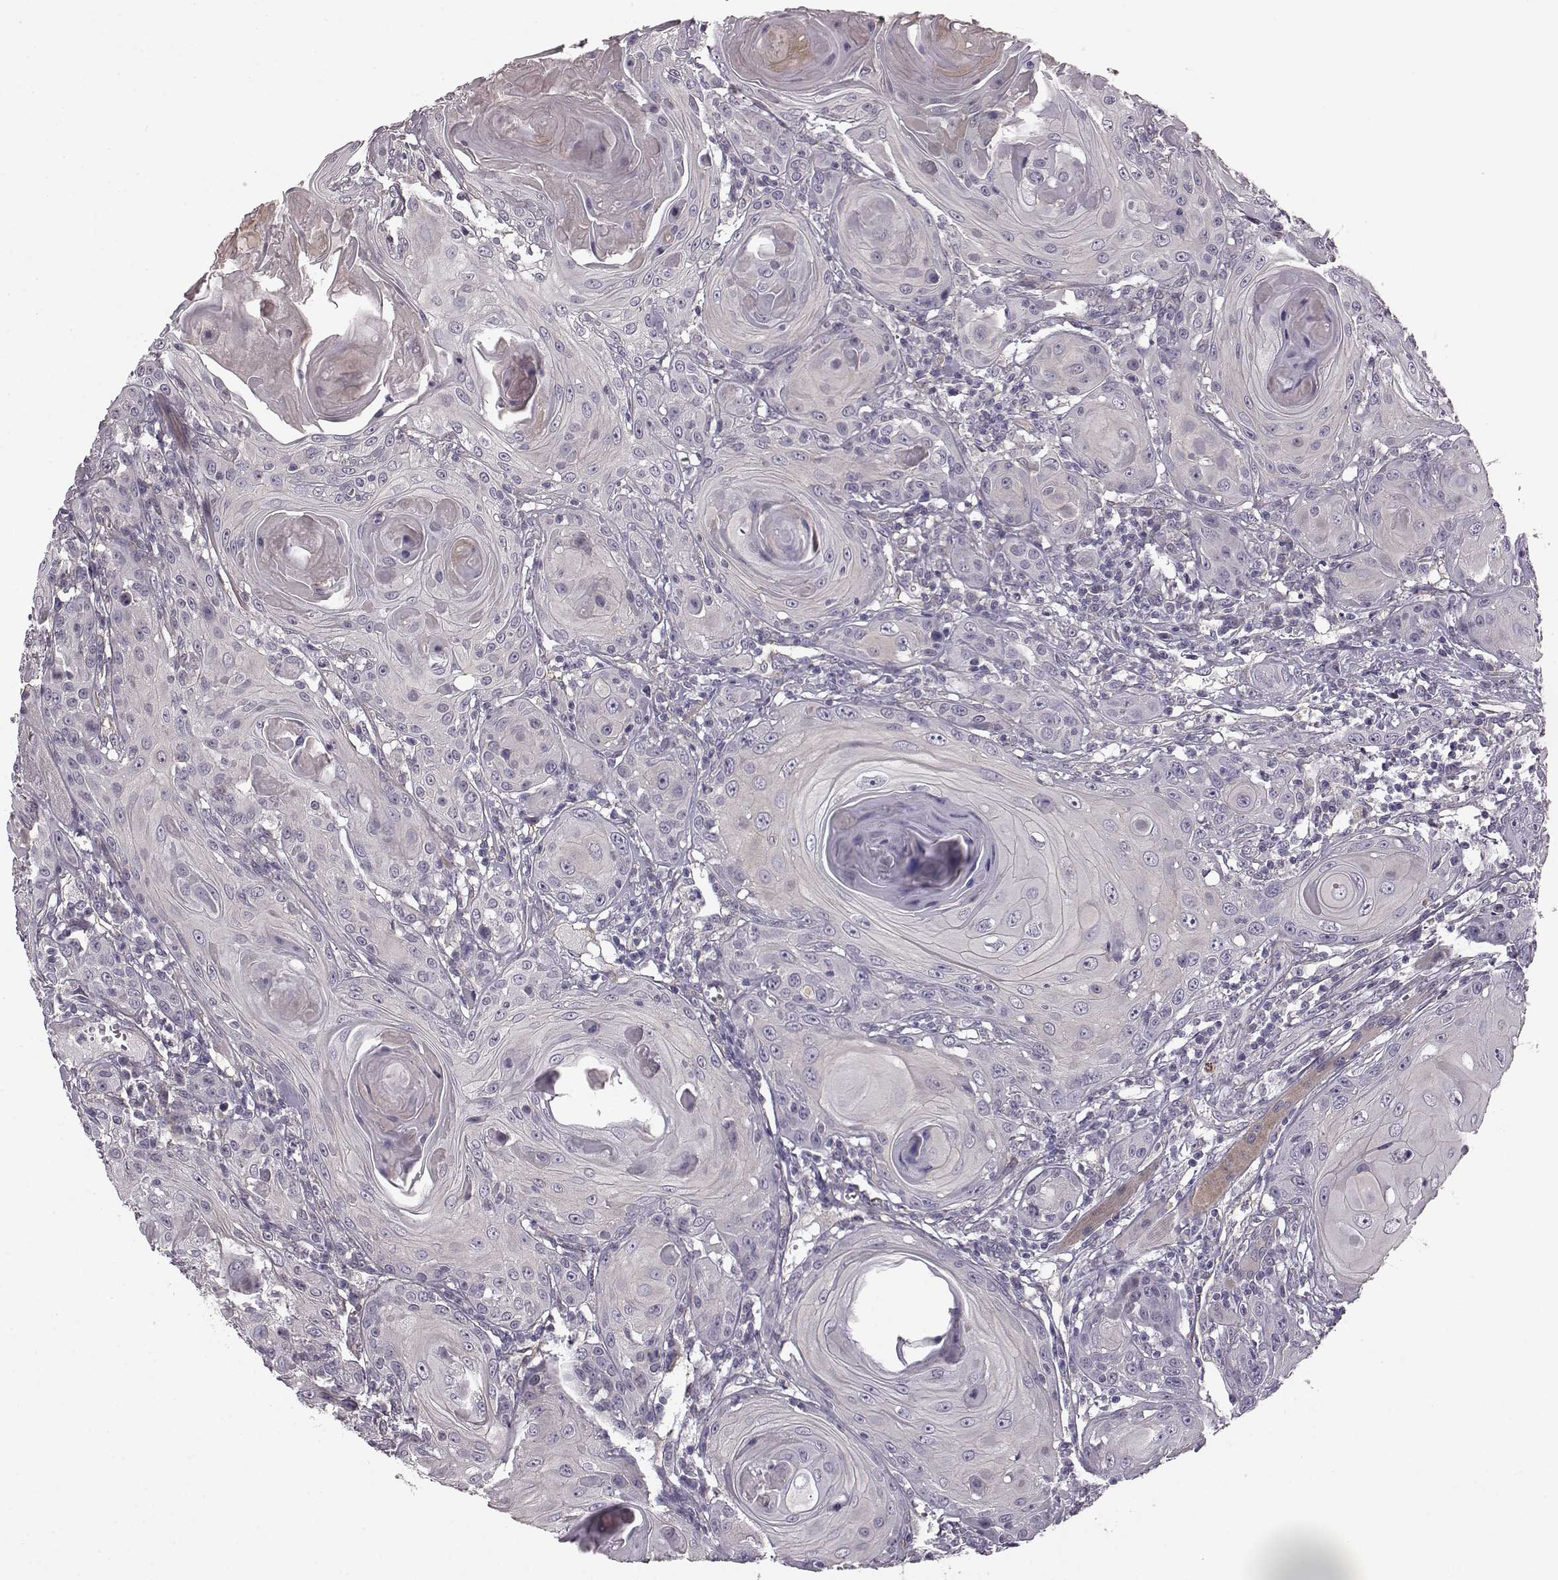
{"staining": {"intensity": "negative", "quantity": "none", "location": "none"}, "tissue": "head and neck cancer", "cell_type": "Tumor cells", "image_type": "cancer", "snomed": [{"axis": "morphology", "description": "Squamous cell carcinoma, NOS"}, {"axis": "topography", "description": "Head-Neck"}], "caption": "The image displays no significant staining in tumor cells of head and neck cancer (squamous cell carcinoma).", "gene": "GRK1", "patient": {"sex": "female", "age": 80}}